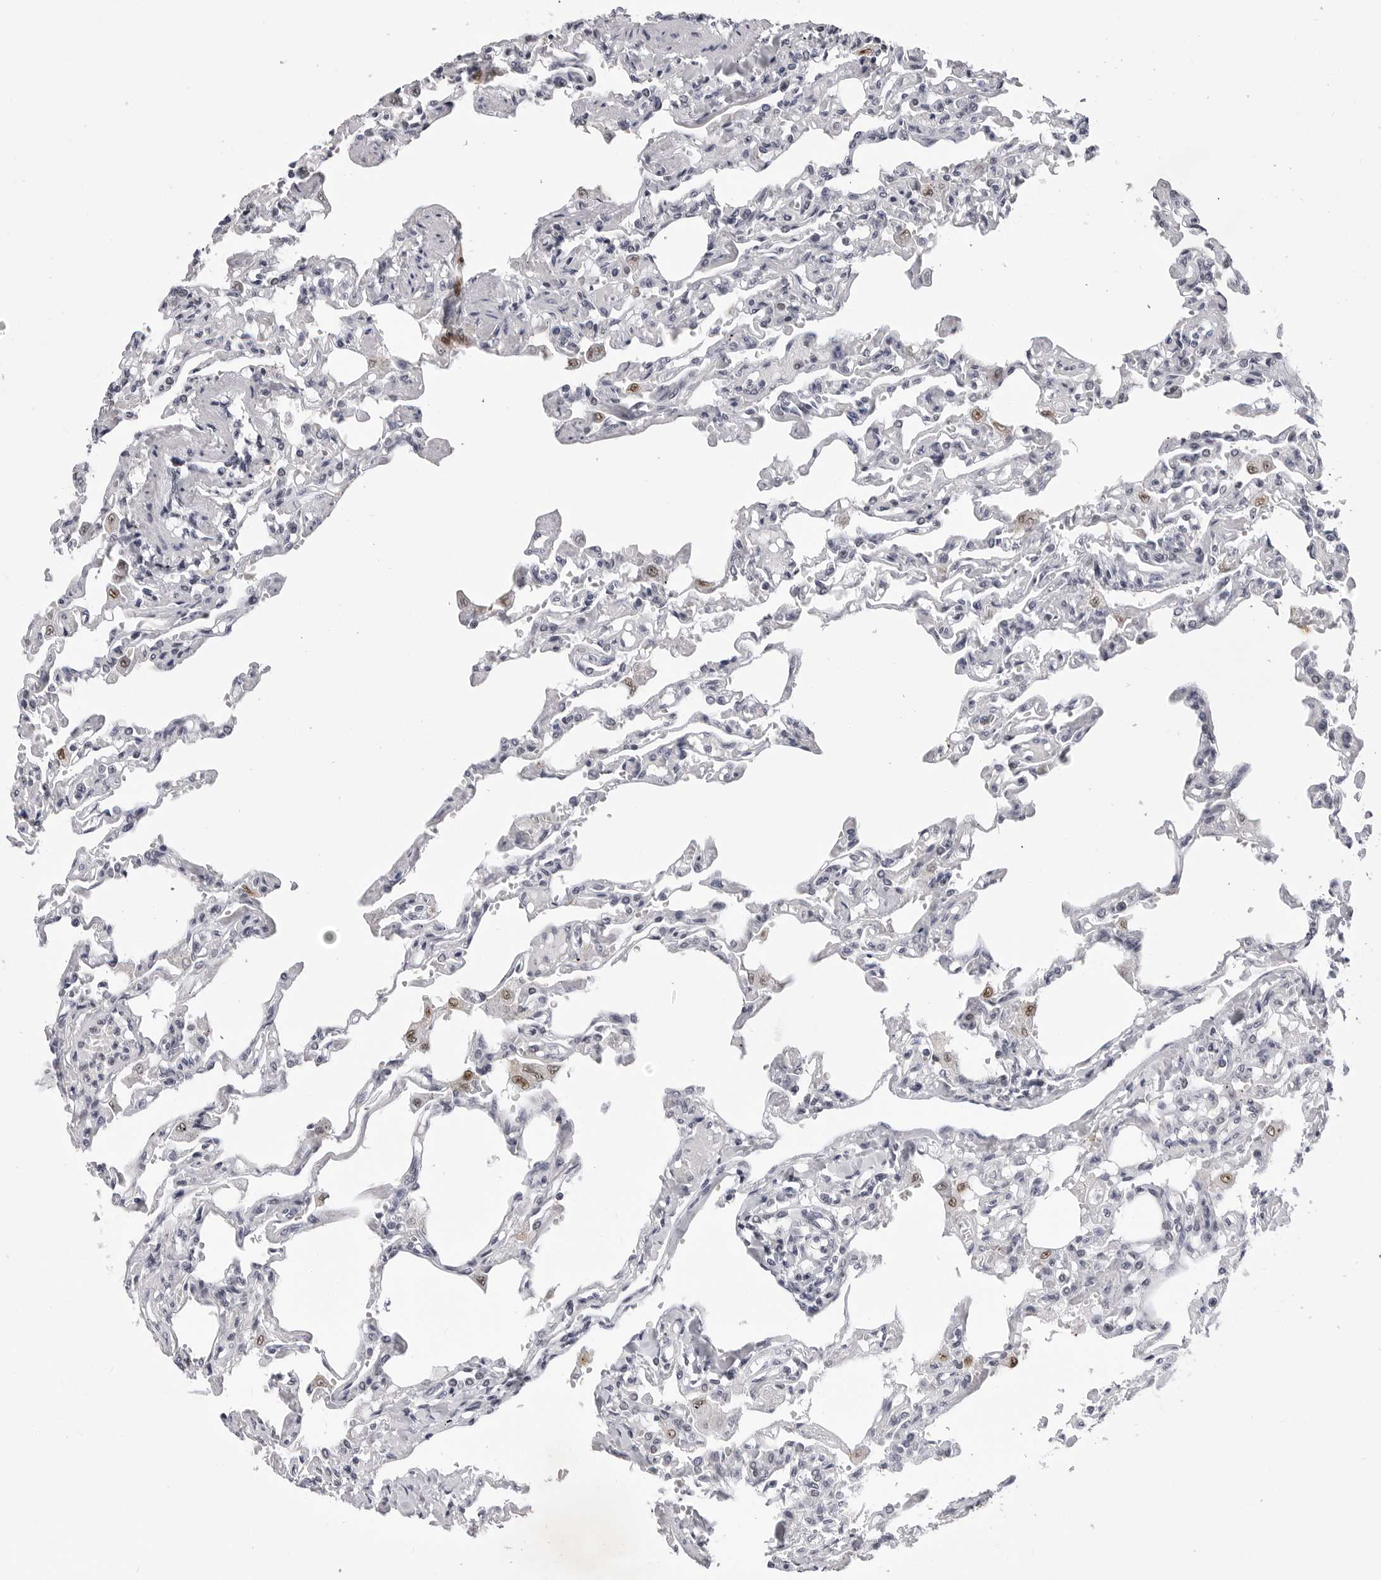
{"staining": {"intensity": "negative", "quantity": "none", "location": "none"}, "tissue": "lung", "cell_type": "Alveolar cells", "image_type": "normal", "snomed": [{"axis": "morphology", "description": "Normal tissue, NOS"}, {"axis": "topography", "description": "Lung"}], "caption": "Immunohistochemical staining of benign human lung displays no significant positivity in alveolar cells. (DAB immunohistochemistry (IHC), high magnification).", "gene": "SF3B4", "patient": {"sex": "male", "age": 21}}